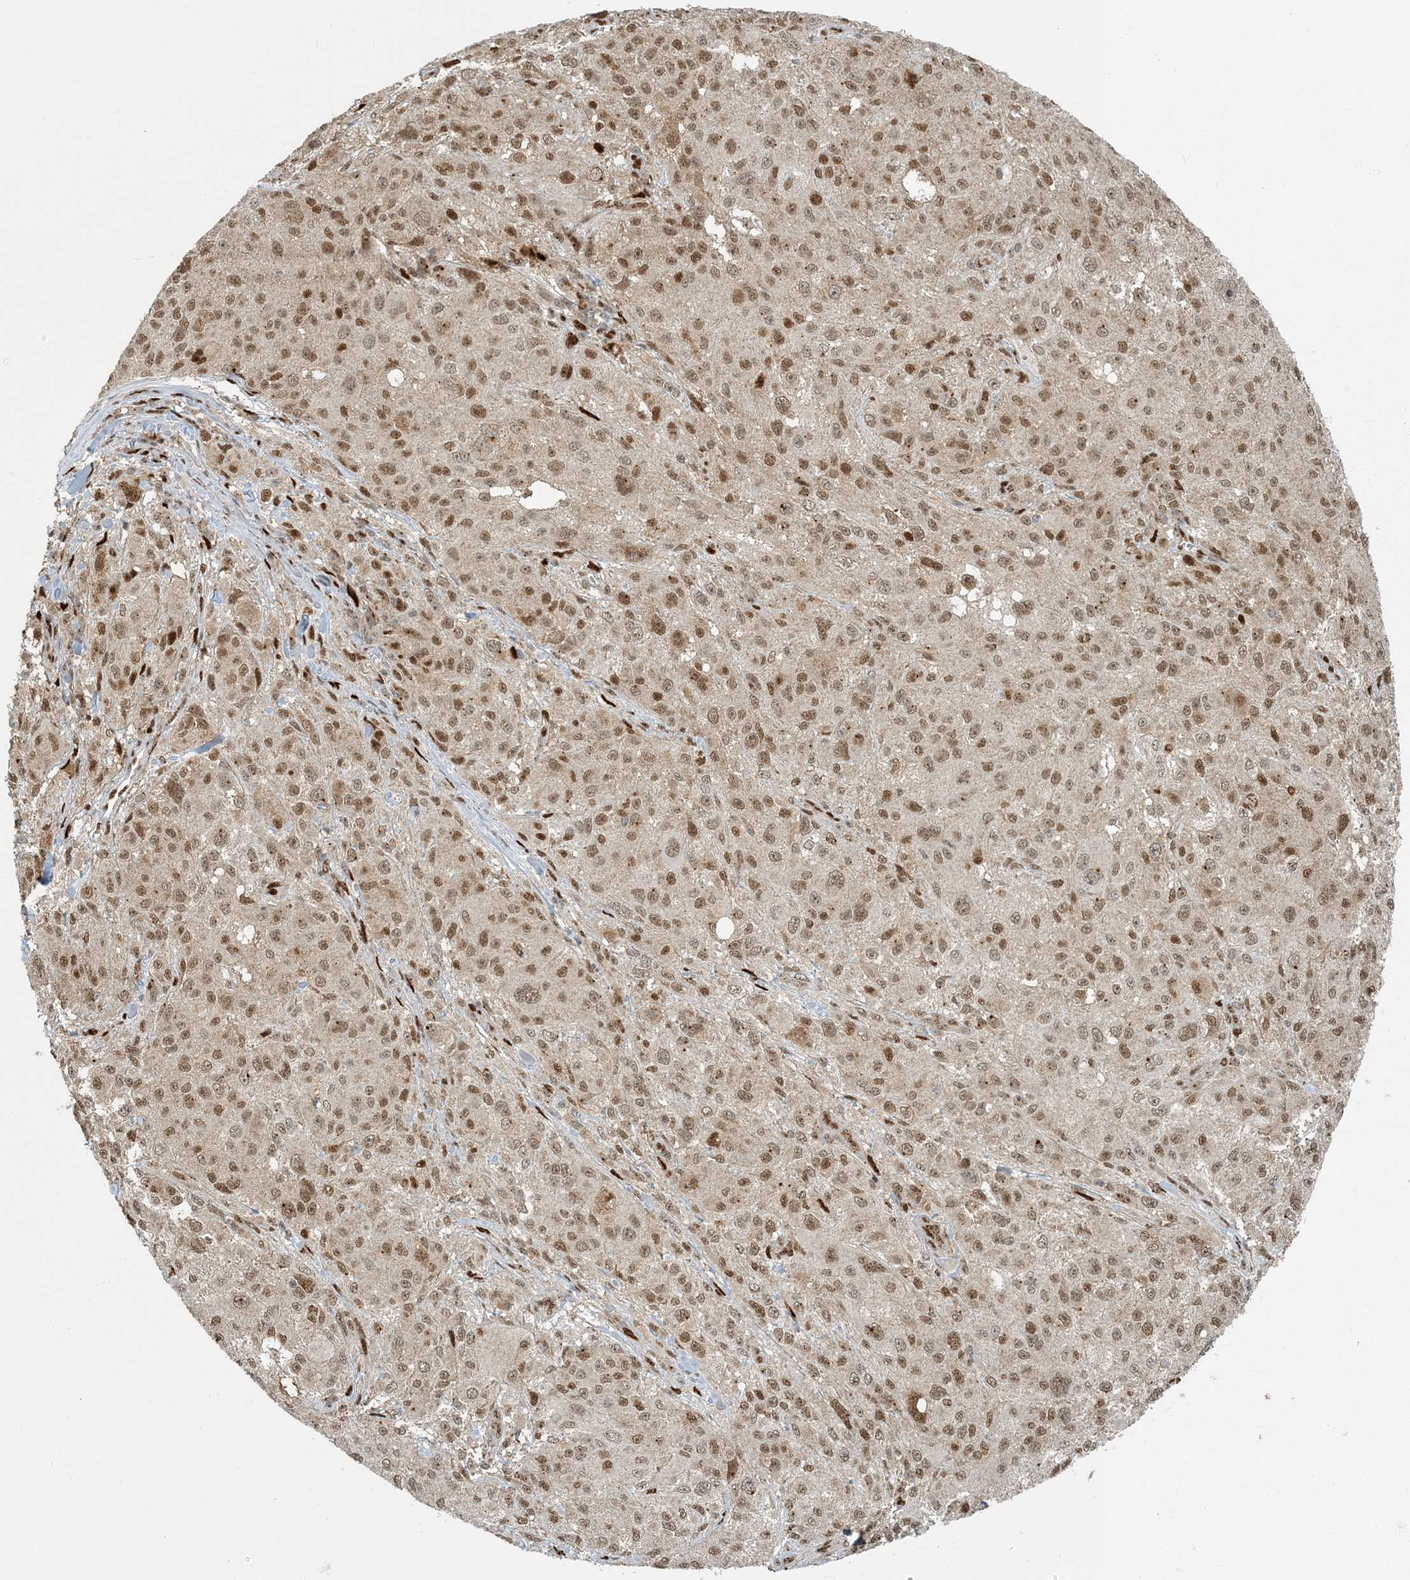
{"staining": {"intensity": "moderate", "quantity": ">75%", "location": "nuclear"}, "tissue": "melanoma", "cell_type": "Tumor cells", "image_type": "cancer", "snomed": [{"axis": "morphology", "description": "Necrosis, NOS"}, {"axis": "morphology", "description": "Malignant melanoma, NOS"}, {"axis": "topography", "description": "Skin"}], "caption": "High-magnification brightfield microscopy of melanoma stained with DAB (brown) and counterstained with hematoxylin (blue). tumor cells exhibit moderate nuclear positivity is identified in approximately>75% of cells. The protein of interest is shown in brown color, while the nuclei are stained blue.", "gene": "MBD1", "patient": {"sex": "female", "age": 87}}